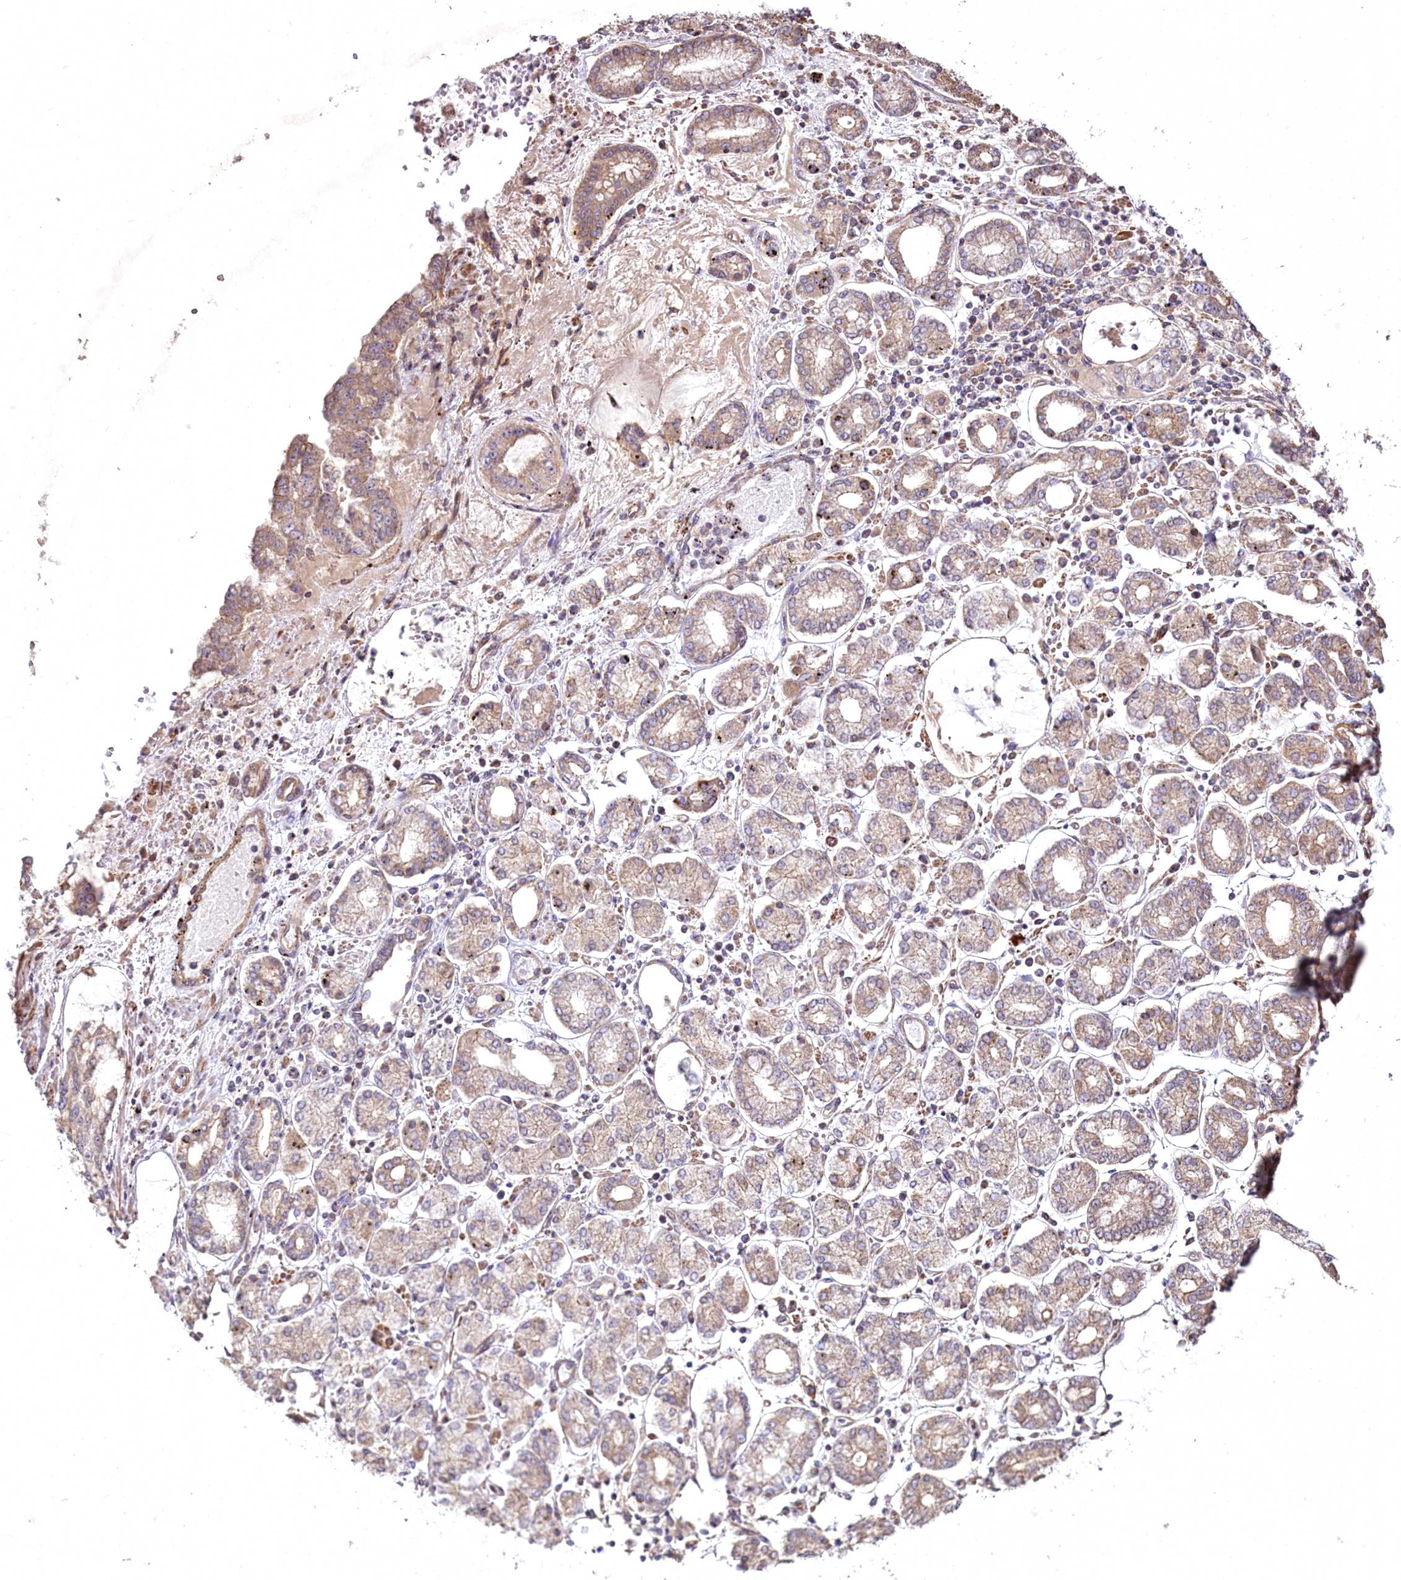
{"staining": {"intensity": "weak", "quantity": "25%-75%", "location": "cytoplasmic/membranous"}, "tissue": "stomach cancer", "cell_type": "Tumor cells", "image_type": "cancer", "snomed": [{"axis": "morphology", "description": "Adenocarcinoma, NOS"}, {"axis": "topography", "description": "Stomach"}], "caption": "Human stomach cancer stained with a protein marker reveals weak staining in tumor cells.", "gene": "SH3TC1", "patient": {"sex": "male", "age": 76}}